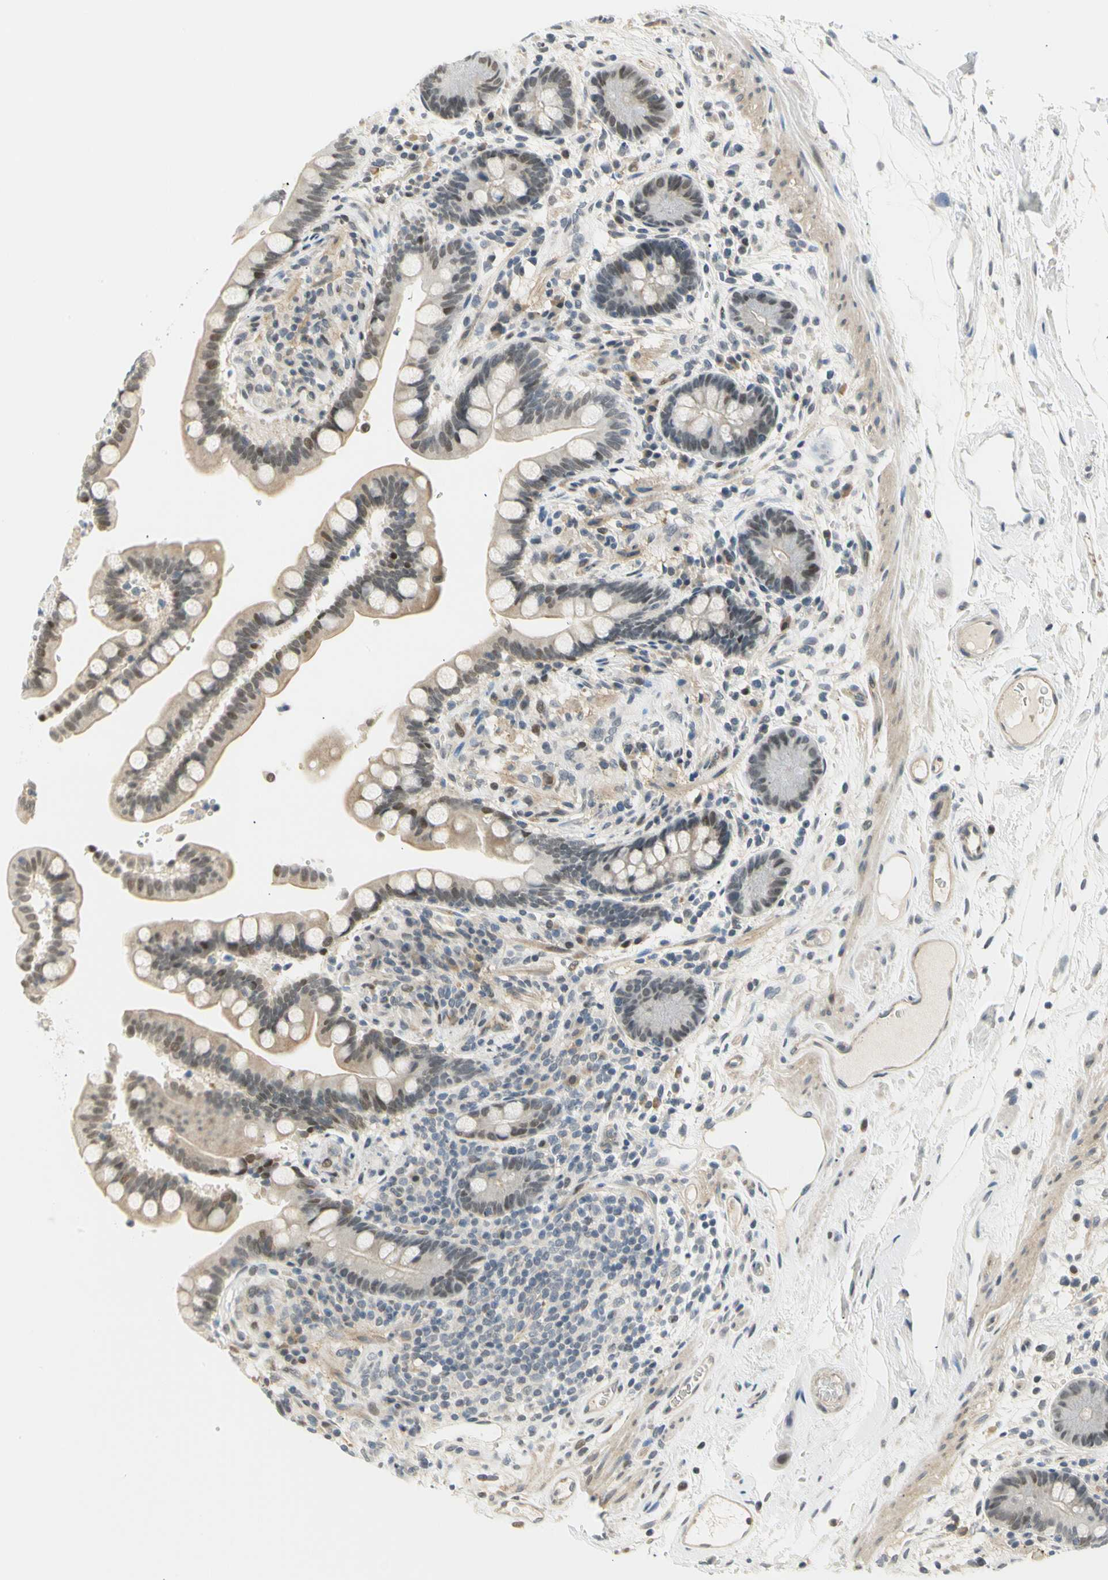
{"staining": {"intensity": "negative", "quantity": "none", "location": "none"}, "tissue": "colon", "cell_type": "Endothelial cells", "image_type": "normal", "snomed": [{"axis": "morphology", "description": "Normal tissue, NOS"}, {"axis": "topography", "description": "Colon"}], "caption": "This micrograph is of unremarkable colon stained with immunohistochemistry to label a protein in brown with the nuclei are counter-stained blue. There is no staining in endothelial cells. (Immunohistochemistry, brightfield microscopy, high magnification).", "gene": "IMPG2", "patient": {"sex": "male", "age": 73}}